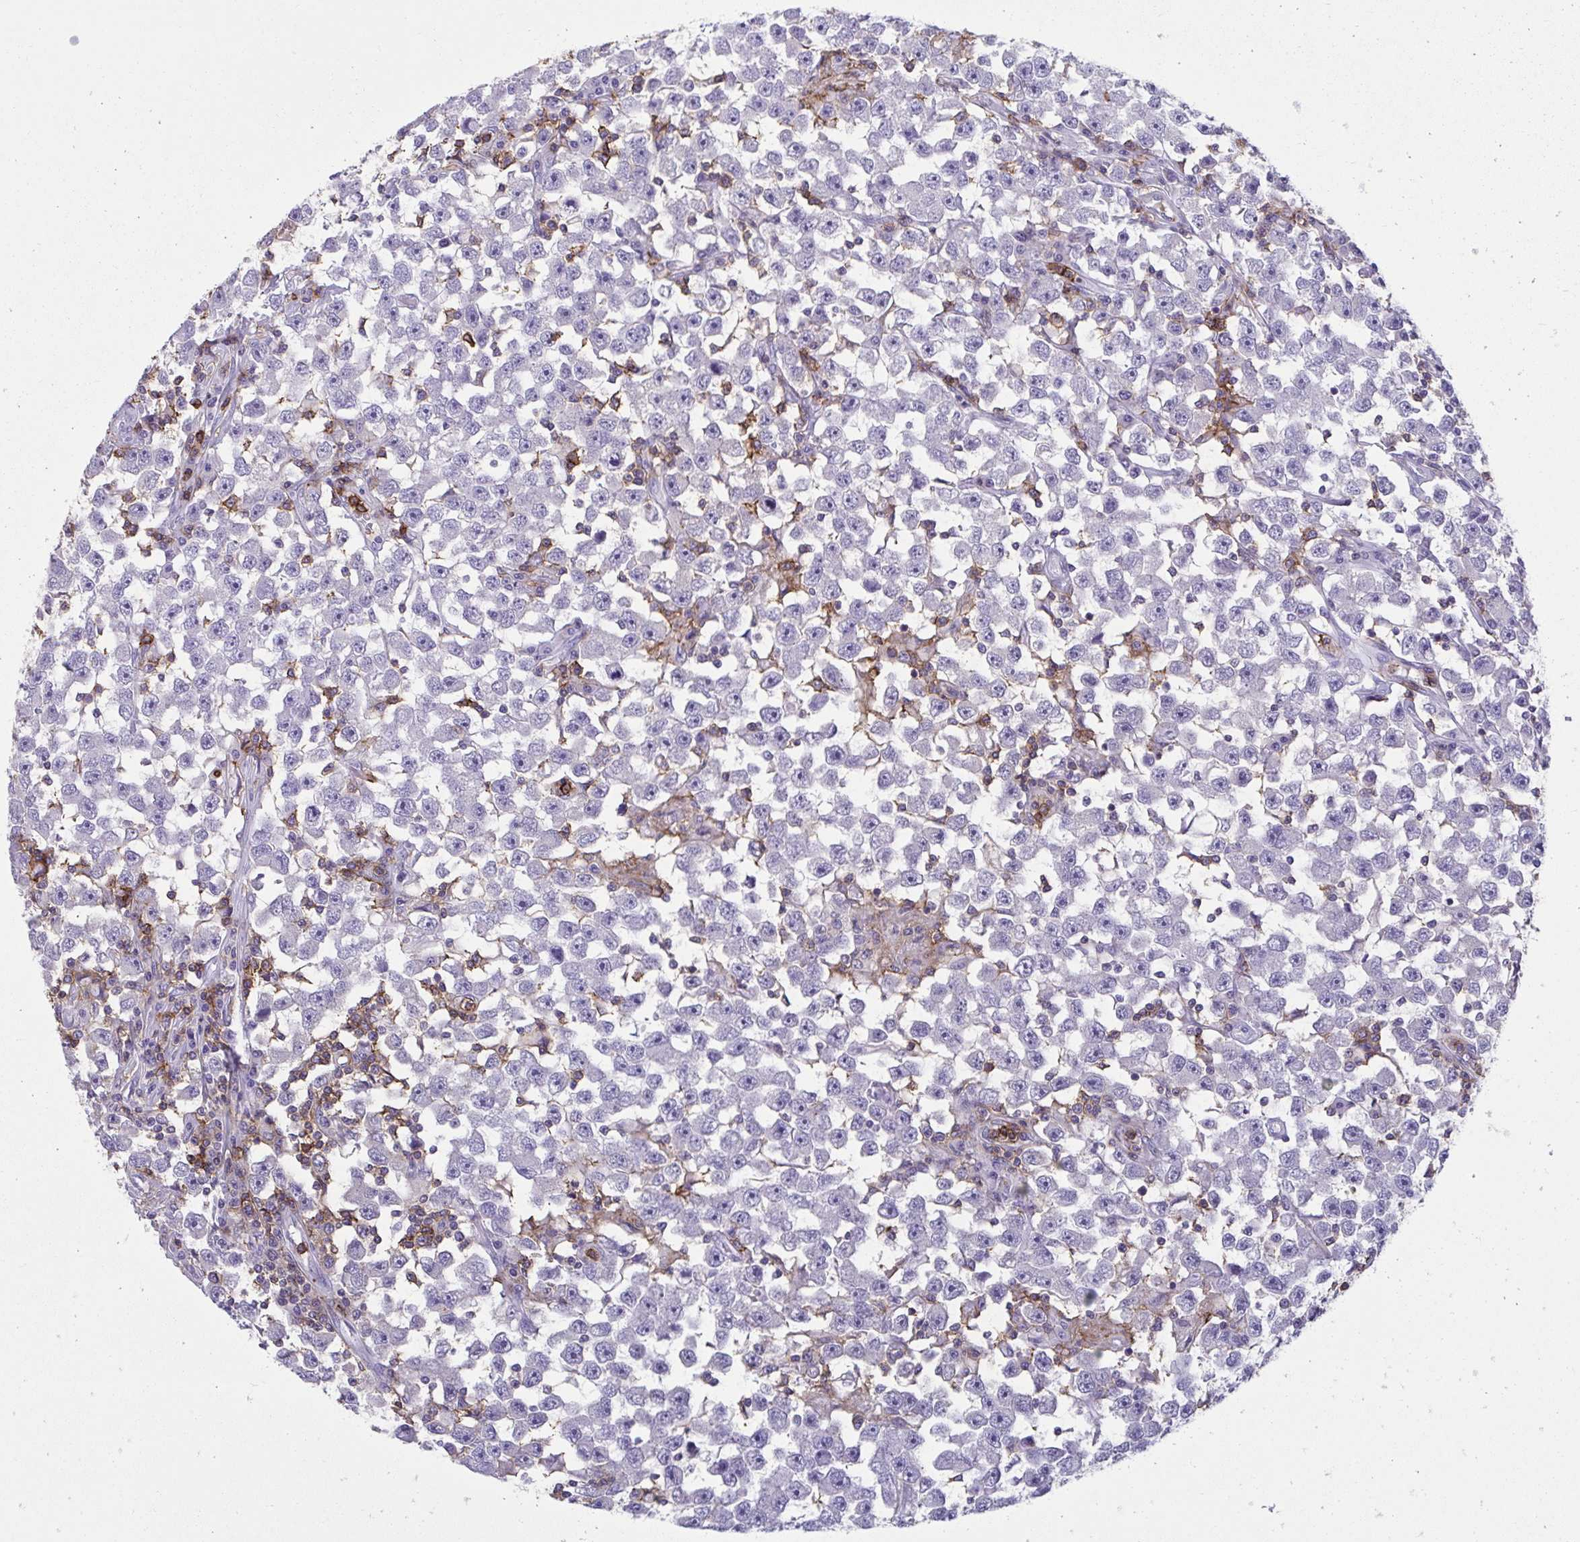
{"staining": {"intensity": "negative", "quantity": "none", "location": "none"}, "tissue": "testis cancer", "cell_type": "Tumor cells", "image_type": "cancer", "snomed": [{"axis": "morphology", "description": "Seminoma, NOS"}, {"axis": "topography", "description": "Testis"}], "caption": "Tumor cells are negative for protein expression in human testis seminoma.", "gene": "SPN", "patient": {"sex": "male", "age": 33}}